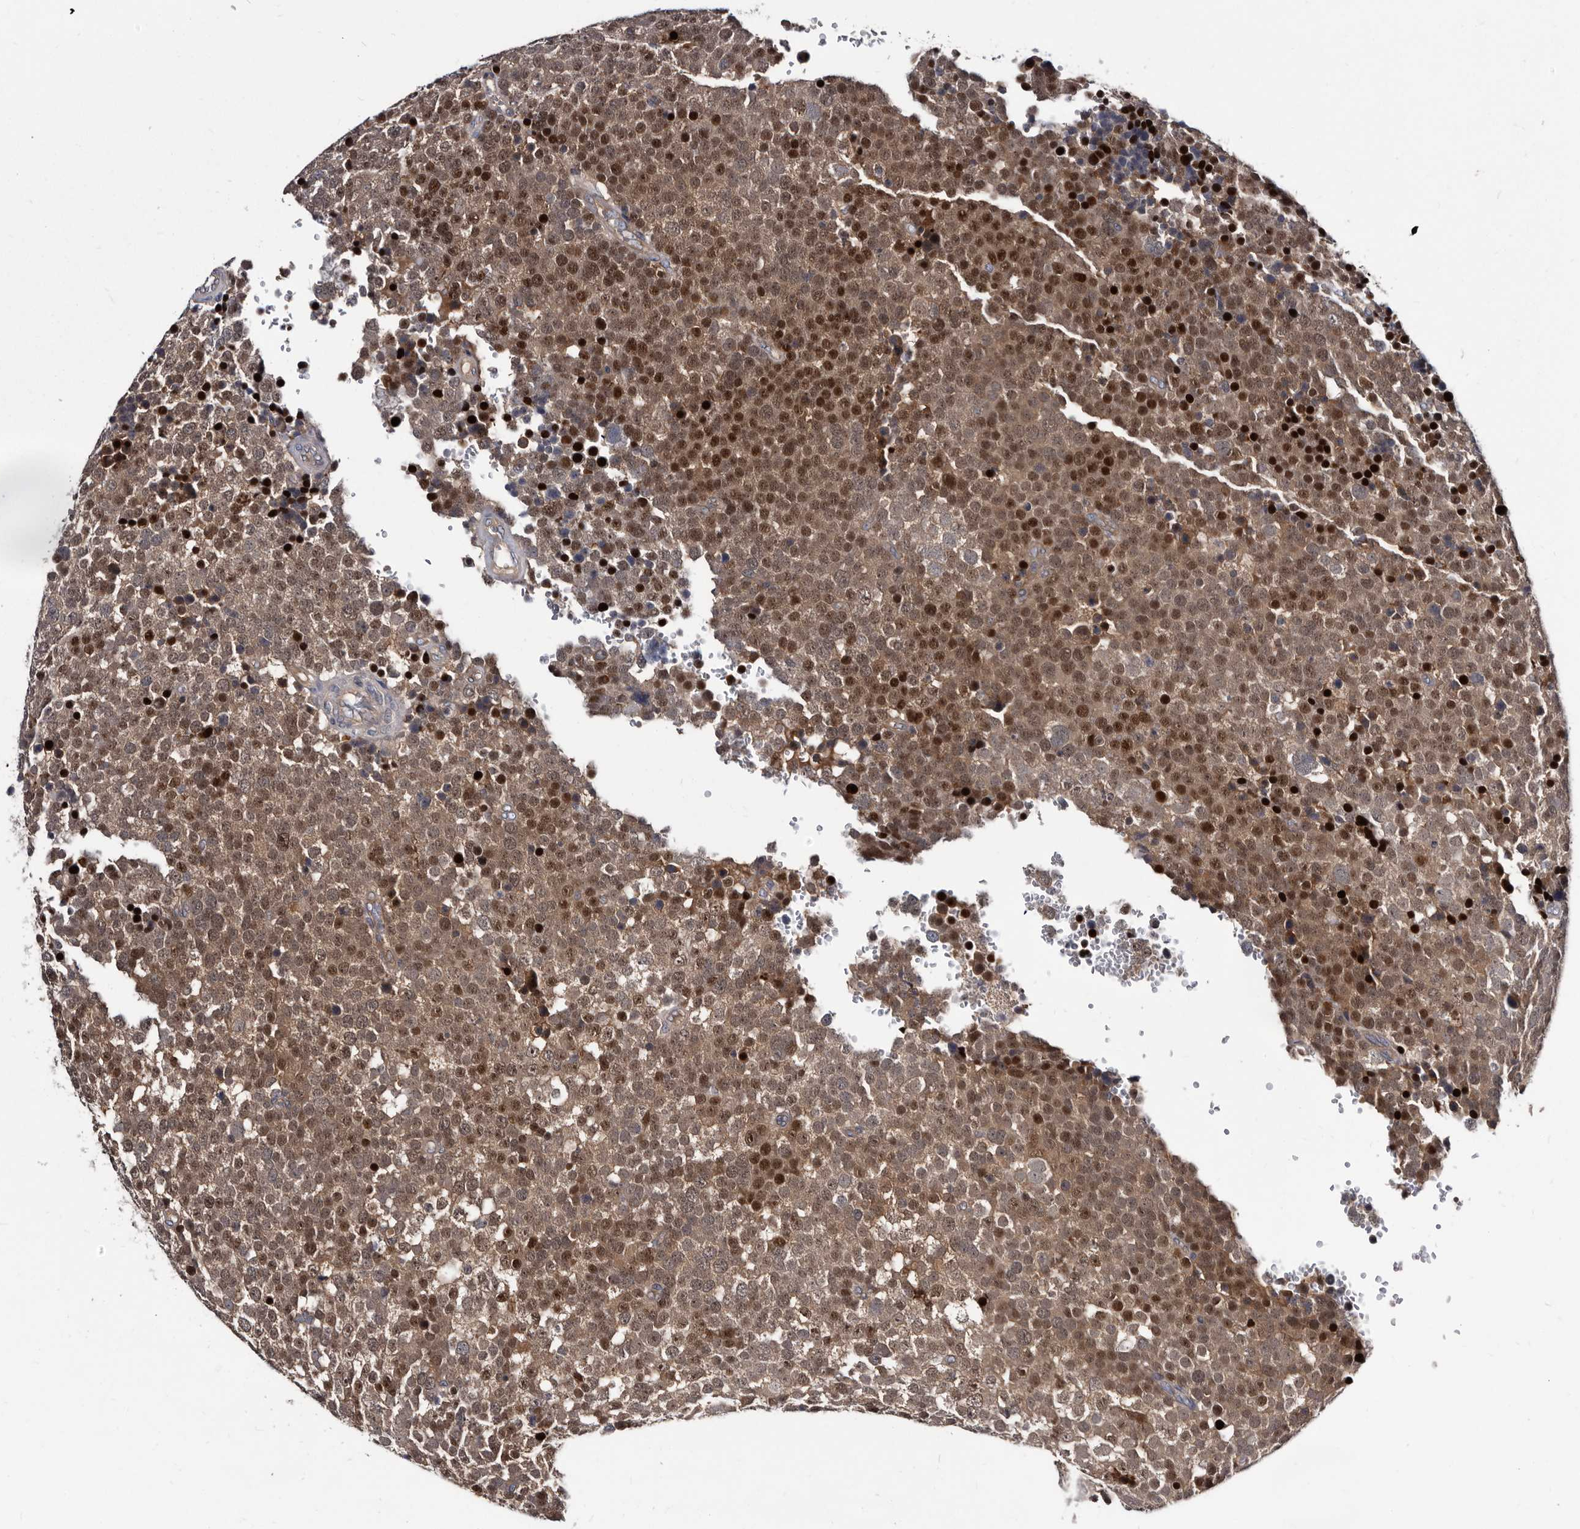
{"staining": {"intensity": "moderate", "quantity": ">75%", "location": "cytoplasmic/membranous,nuclear"}, "tissue": "testis cancer", "cell_type": "Tumor cells", "image_type": "cancer", "snomed": [{"axis": "morphology", "description": "Seminoma, NOS"}, {"axis": "topography", "description": "Testis"}], "caption": "Immunohistochemical staining of seminoma (testis) displays medium levels of moderate cytoplasmic/membranous and nuclear protein staining in approximately >75% of tumor cells.", "gene": "ABCF2", "patient": {"sex": "male", "age": 71}}